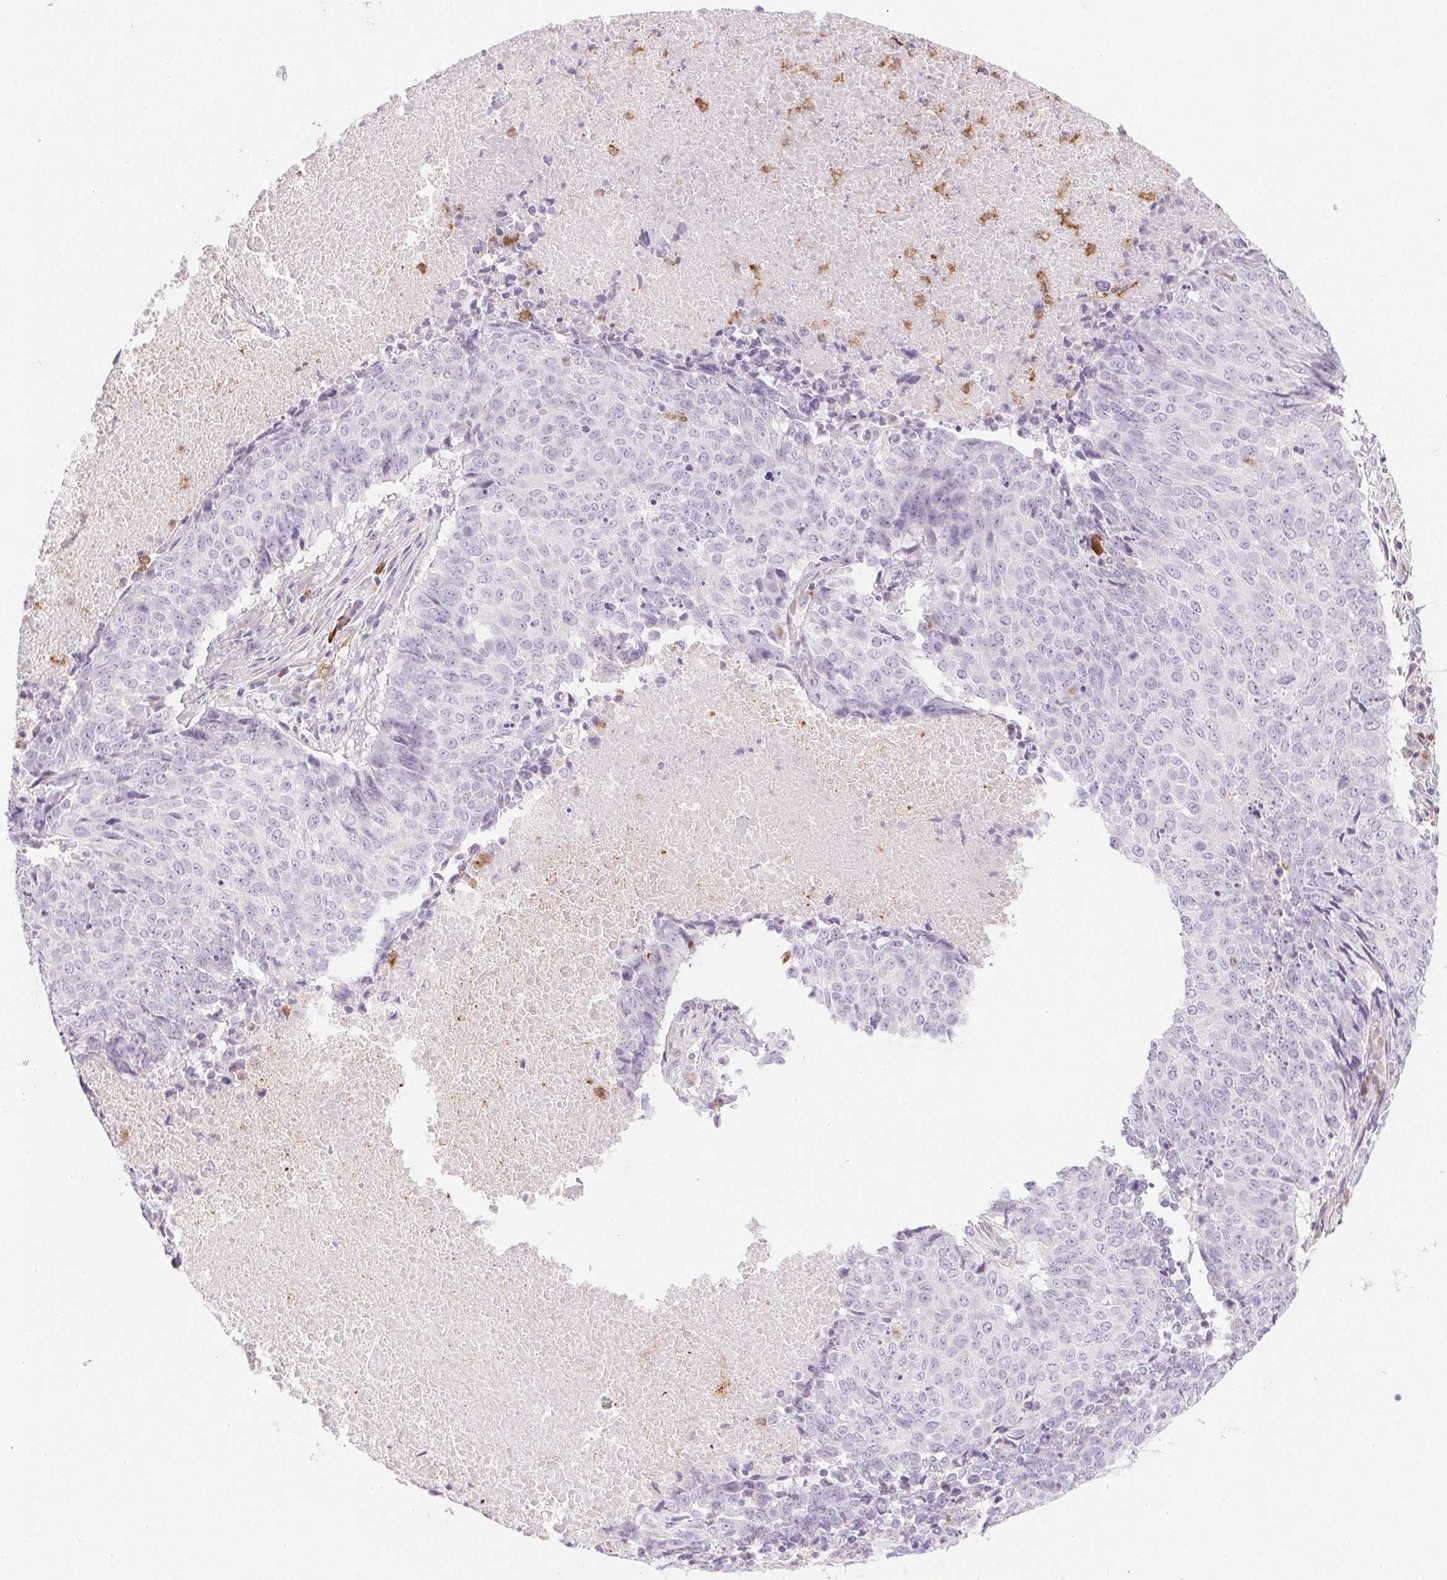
{"staining": {"intensity": "negative", "quantity": "none", "location": "none"}, "tissue": "lung cancer", "cell_type": "Tumor cells", "image_type": "cancer", "snomed": [{"axis": "morphology", "description": "Normal tissue, NOS"}, {"axis": "morphology", "description": "Squamous cell carcinoma, NOS"}, {"axis": "topography", "description": "Bronchus"}, {"axis": "topography", "description": "Lung"}], "caption": "This photomicrograph is of lung cancer stained with IHC to label a protein in brown with the nuclei are counter-stained blue. There is no expression in tumor cells.", "gene": "TMEM45A", "patient": {"sex": "male", "age": 64}}